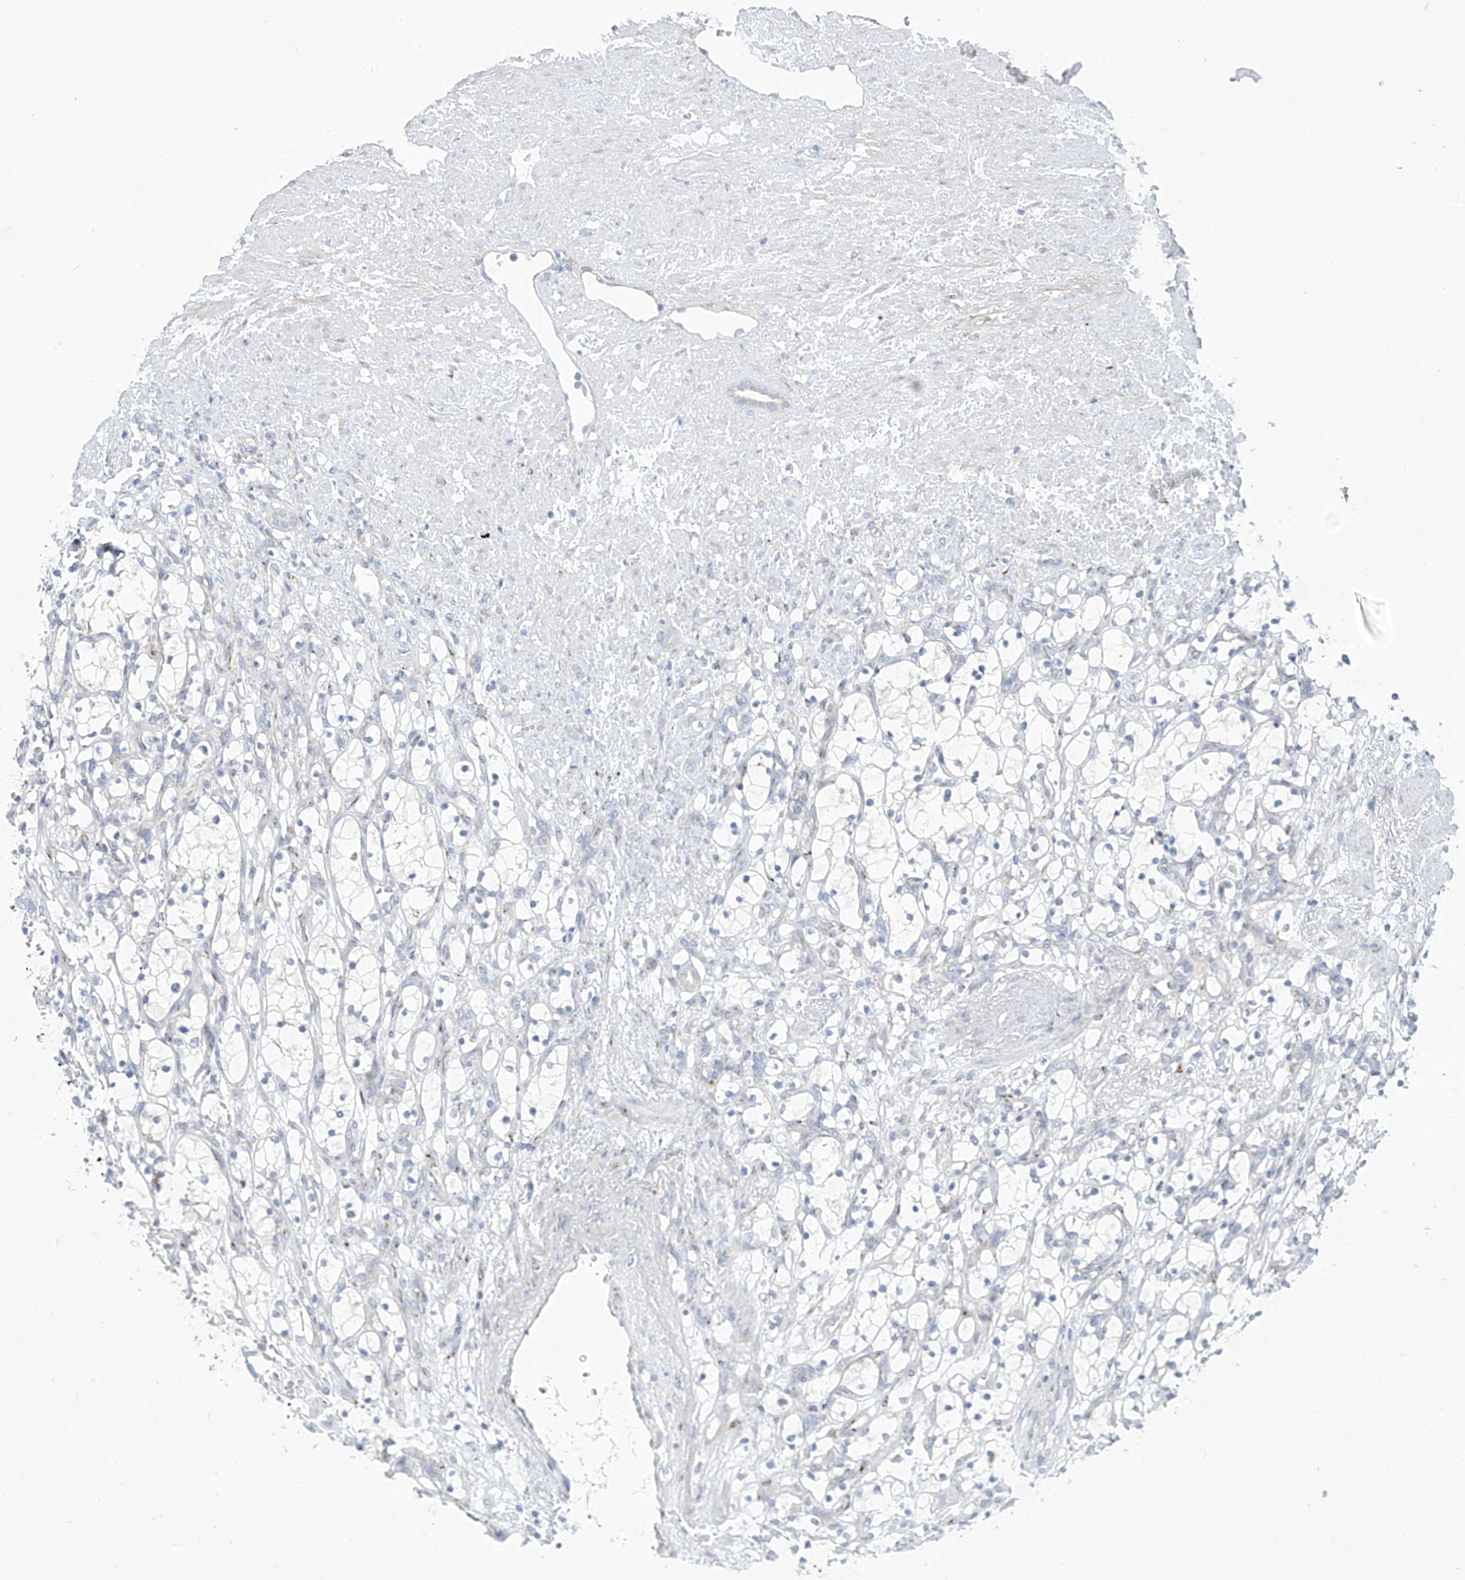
{"staining": {"intensity": "negative", "quantity": "none", "location": "none"}, "tissue": "renal cancer", "cell_type": "Tumor cells", "image_type": "cancer", "snomed": [{"axis": "morphology", "description": "Adenocarcinoma, NOS"}, {"axis": "topography", "description": "Kidney"}], "caption": "Adenocarcinoma (renal) was stained to show a protein in brown. There is no significant expression in tumor cells. (DAB immunohistochemistry (IHC) visualized using brightfield microscopy, high magnification).", "gene": "TRMT2B", "patient": {"sex": "female", "age": 69}}